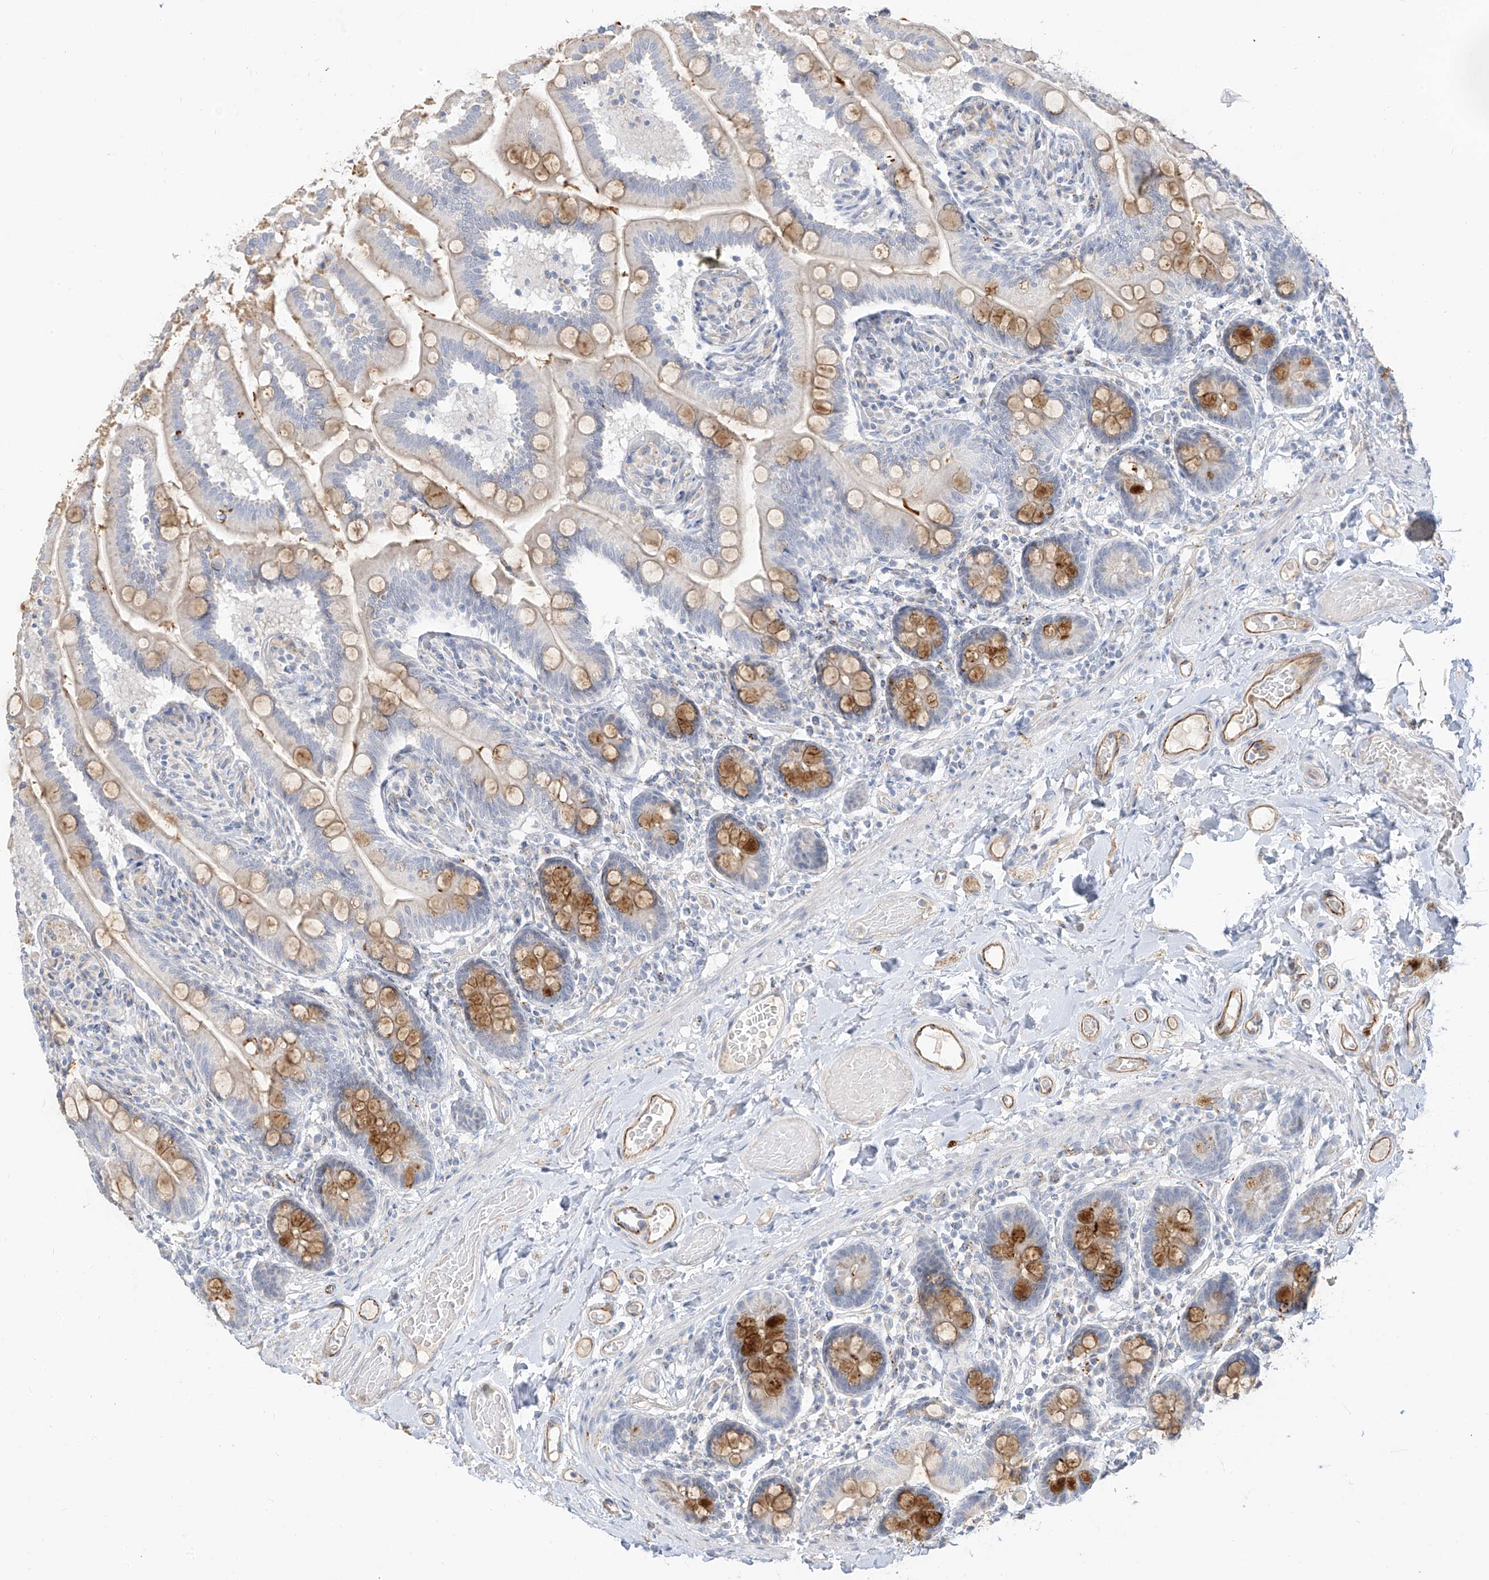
{"staining": {"intensity": "moderate", "quantity": "25%-75%", "location": "cytoplasmic/membranous"}, "tissue": "small intestine", "cell_type": "Glandular cells", "image_type": "normal", "snomed": [{"axis": "morphology", "description": "Normal tissue, NOS"}, {"axis": "topography", "description": "Small intestine"}], "caption": "Brown immunohistochemical staining in normal human small intestine shows moderate cytoplasmic/membranous staining in approximately 25%-75% of glandular cells.", "gene": "C2orf42", "patient": {"sex": "female", "age": 64}}